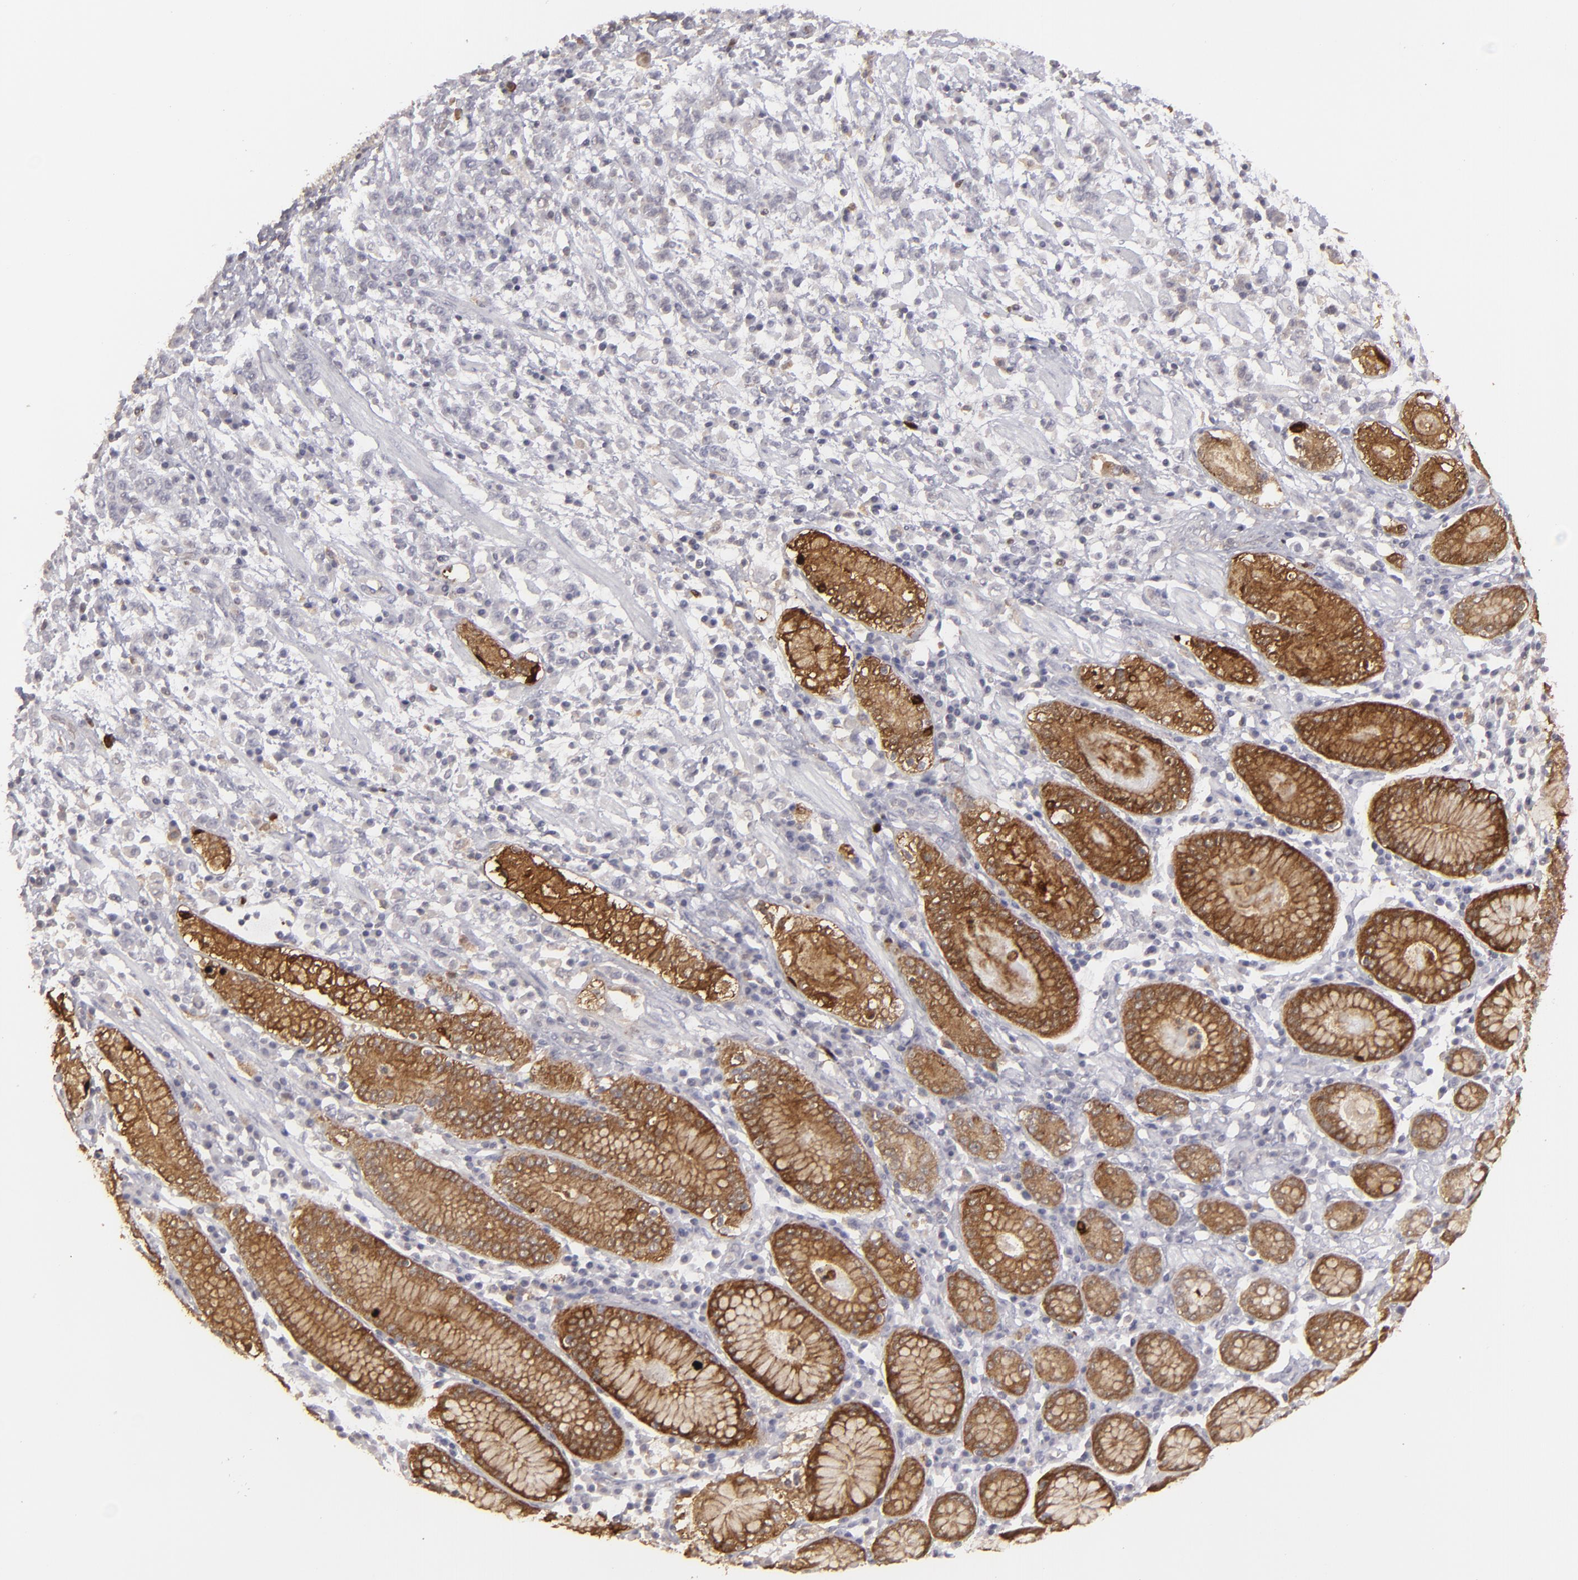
{"staining": {"intensity": "negative", "quantity": "none", "location": "none"}, "tissue": "stomach cancer", "cell_type": "Tumor cells", "image_type": "cancer", "snomed": [{"axis": "morphology", "description": "Adenocarcinoma, NOS"}, {"axis": "topography", "description": "Stomach, lower"}], "caption": "High power microscopy image of an IHC image of adenocarcinoma (stomach), revealing no significant positivity in tumor cells.", "gene": "SEMA3G", "patient": {"sex": "male", "age": 88}}